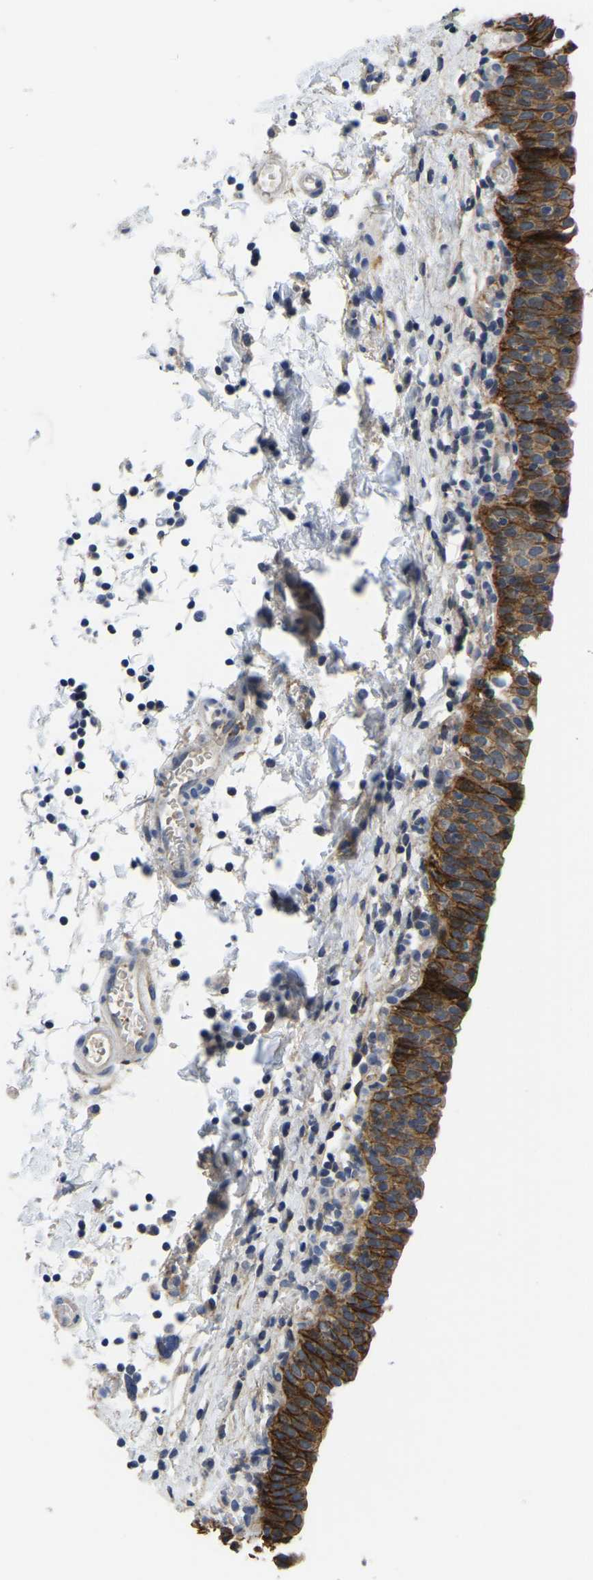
{"staining": {"intensity": "strong", "quantity": ">75%", "location": "cytoplasmic/membranous"}, "tissue": "urinary bladder", "cell_type": "Urothelial cells", "image_type": "normal", "snomed": [{"axis": "morphology", "description": "Normal tissue, NOS"}, {"axis": "topography", "description": "Urinary bladder"}], "caption": "Approximately >75% of urothelial cells in benign urinary bladder show strong cytoplasmic/membranous protein expression as visualized by brown immunohistochemical staining.", "gene": "ITGA2", "patient": {"sex": "male", "age": 55}}